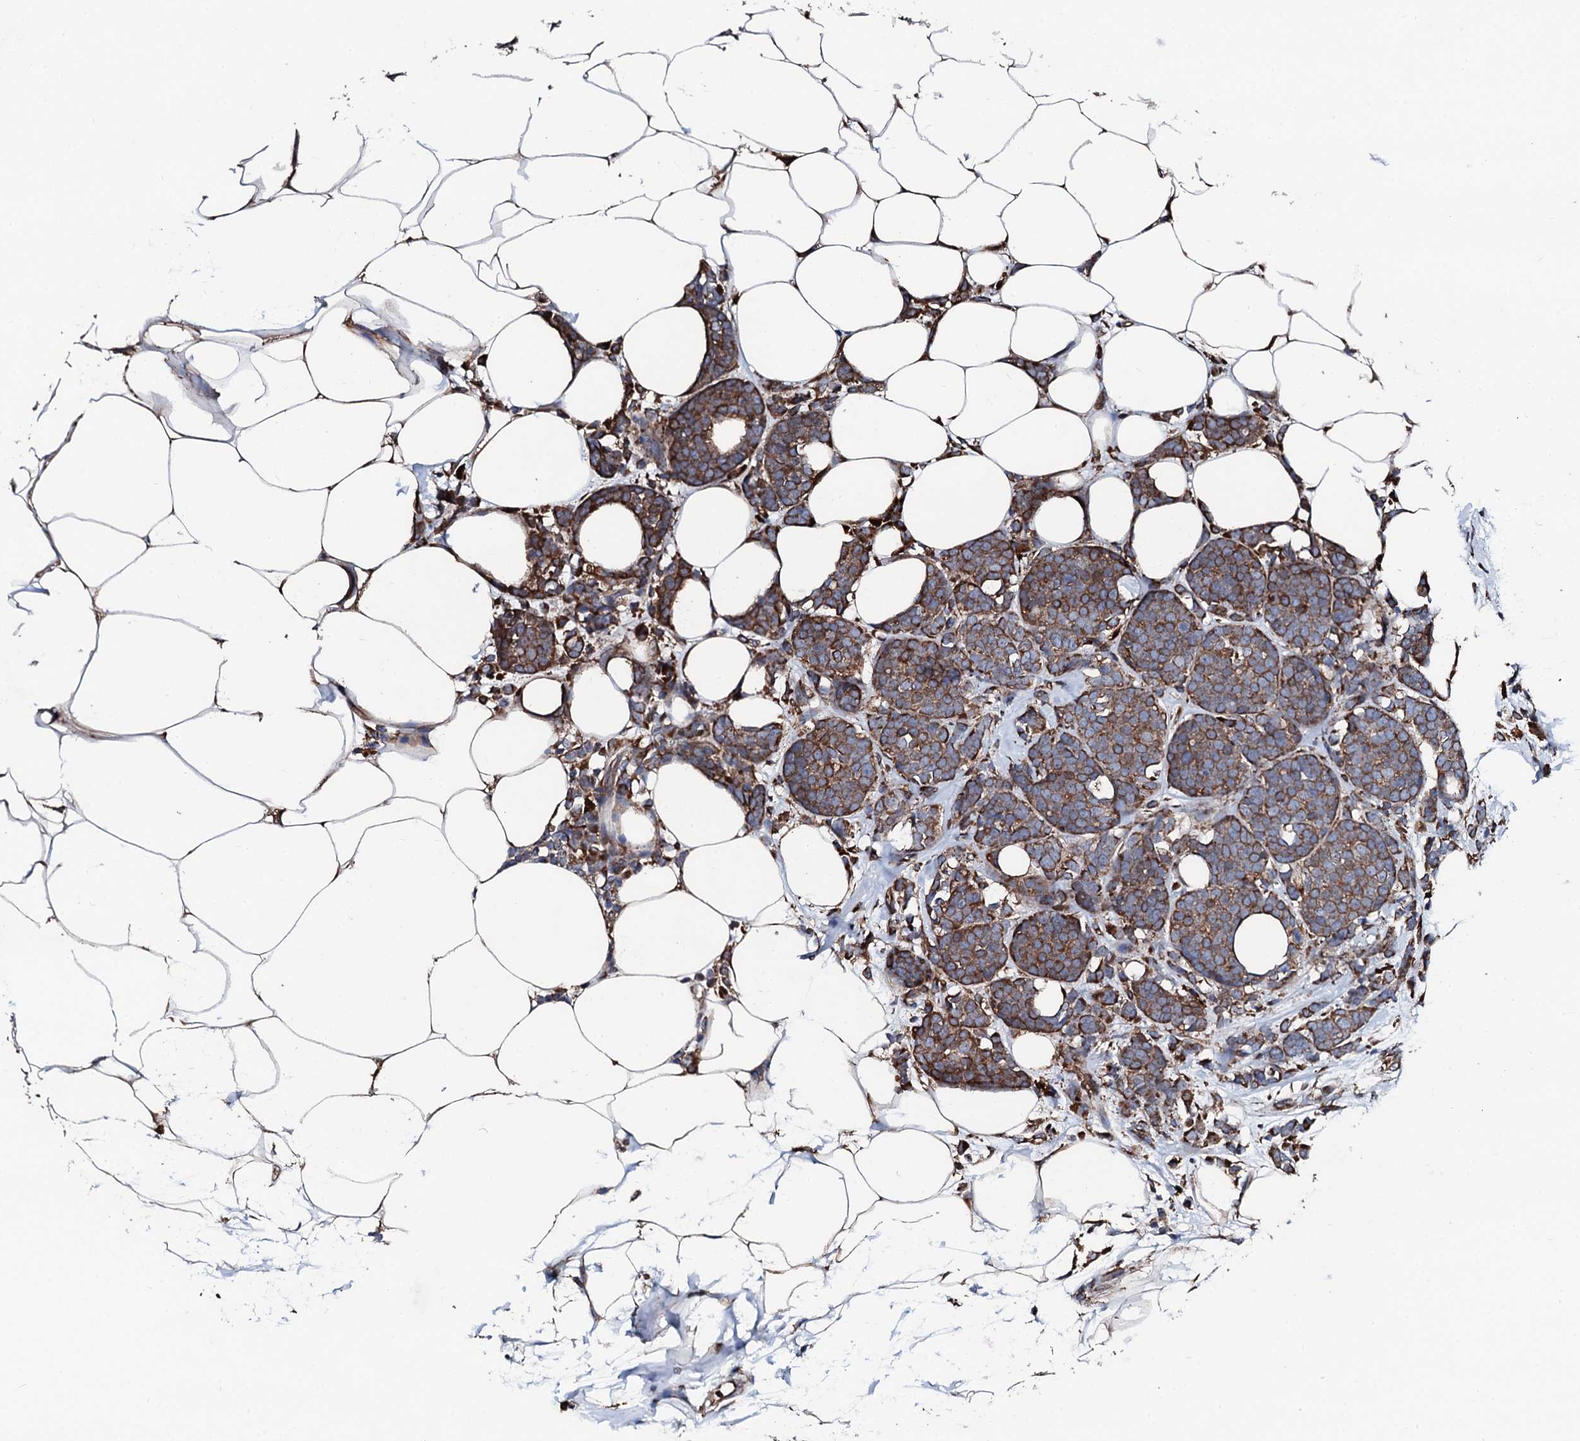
{"staining": {"intensity": "strong", "quantity": ">75%", "location": "cytoplasmic/membranous"}, "tissue": "breast cancer", "cell_type": "Tumor cells", "image_type": "cancer", "snomed": [{"axis": "morphology", "description": "Lobular carcinoma"}, {"axis": "topography", "description": "Breast"}], "caption": "Strong cytoplasmic/membranous protein positivity is seen in about >75% of tumor cells in breast lobular carcinoma.", "gene": "CKAP5", "patient": {"sex": "female", "age": 58}}